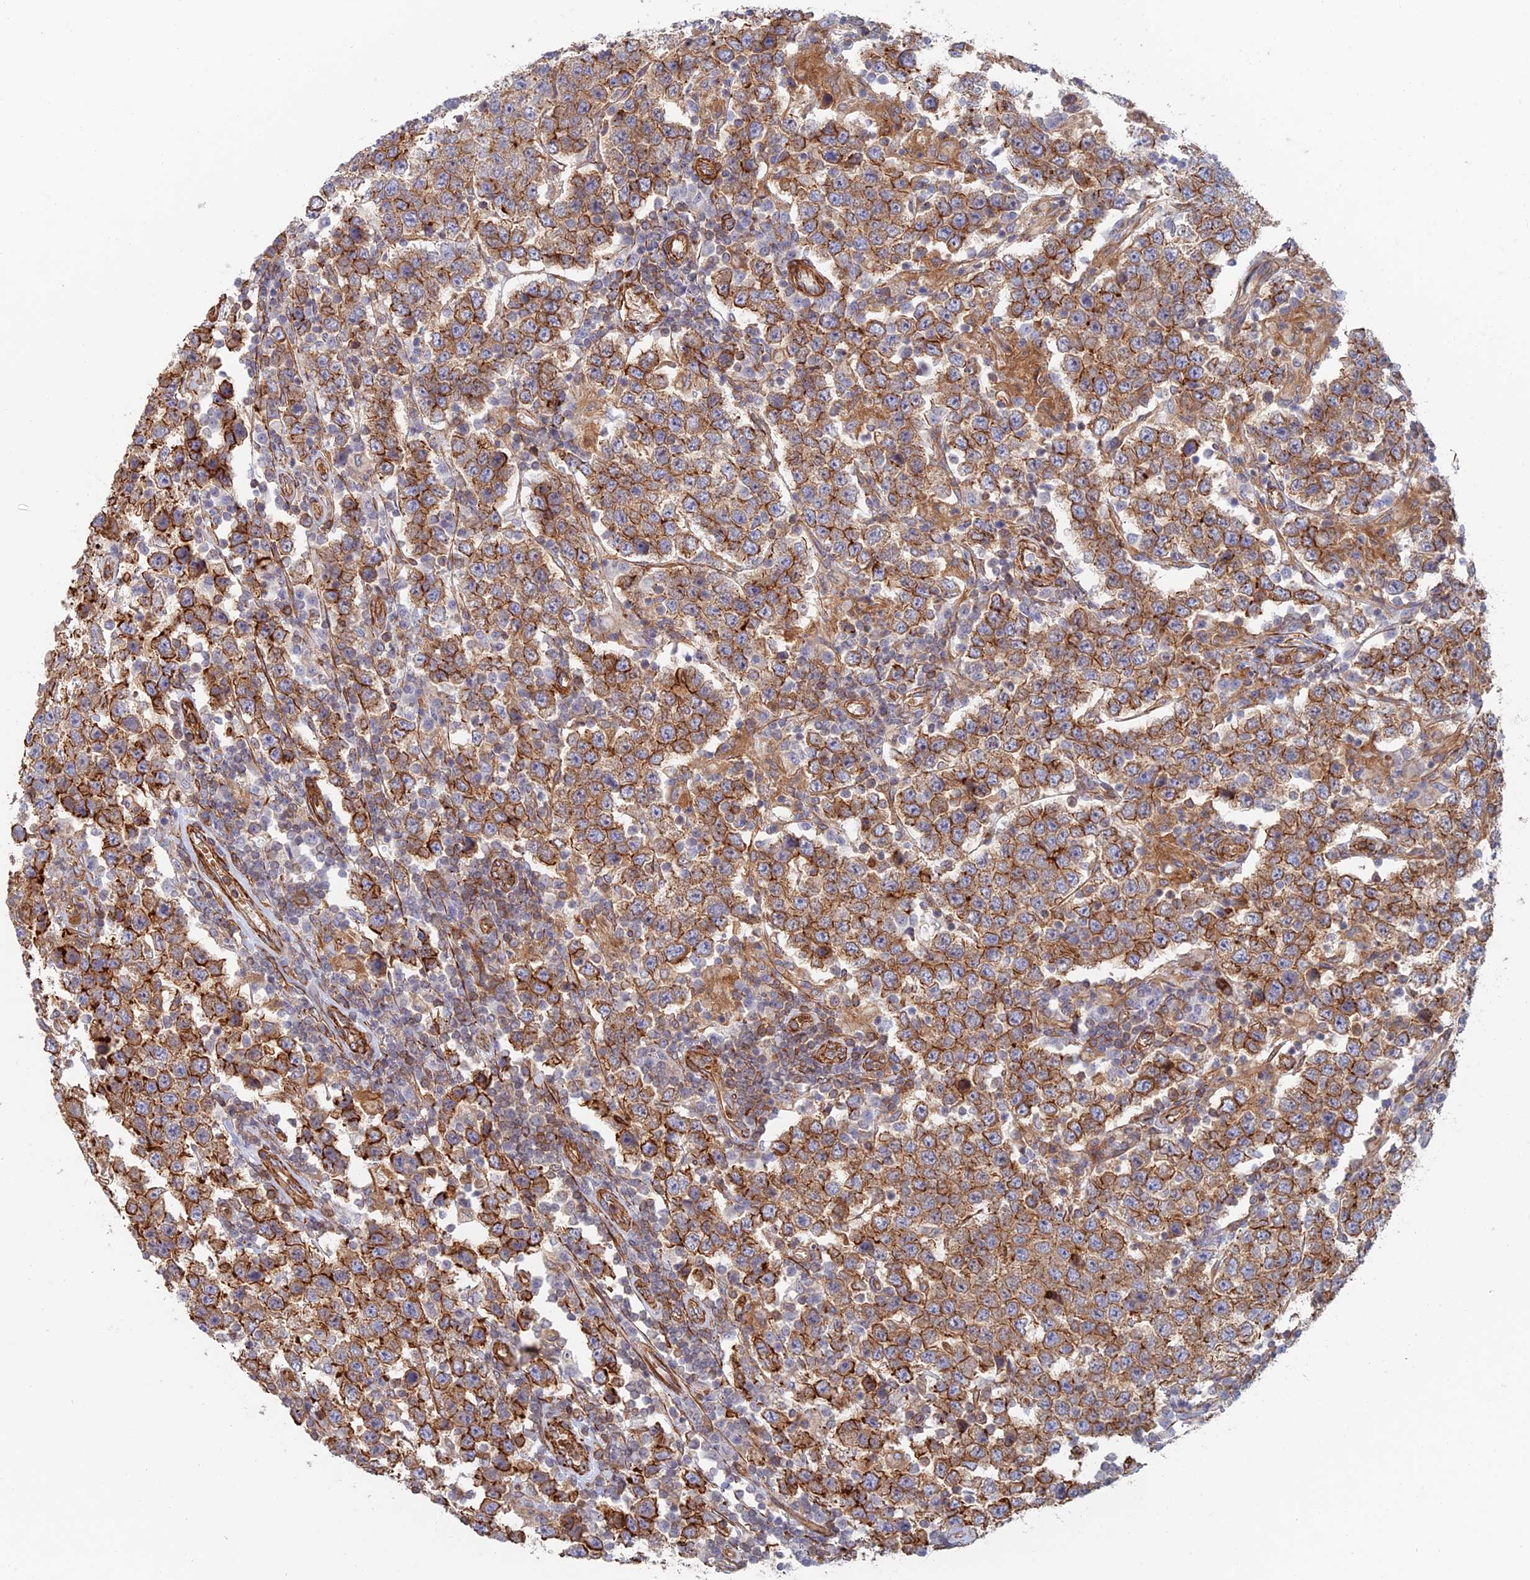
{"staining": {"intensity": "strong", "quantity": ">75%", "location": "cytoplasmic/membranous"}, "tissue": "testis cancer", "cell_type": "Tumor cells", "image_type": "cancer", "snomed": [{"axis": "morphology", "description": "Normal tissue, NOS"}, {"axis": "morphology", "description": "Urothelial carcinoma, High grade"}, {"axis": "morphology", "description": "Seminoma, NOS"}, {"axis": "morphology", "description": "Carcinoma, Embryonal, NOS"}, {"axis": "topography", "description": "Urinary bladder"}, {"axis": "topography", "description": "Testis"}], "caption": "This is an image of immunohistochemistry (IHC) staining of testis cancer (urothelial carcinoma (high-grade)), which shows strong staining in the cytoplasmic/membranous of tumor cells.", "gene": "PAK4", "patient": {"sex": "male", "age": 41}}